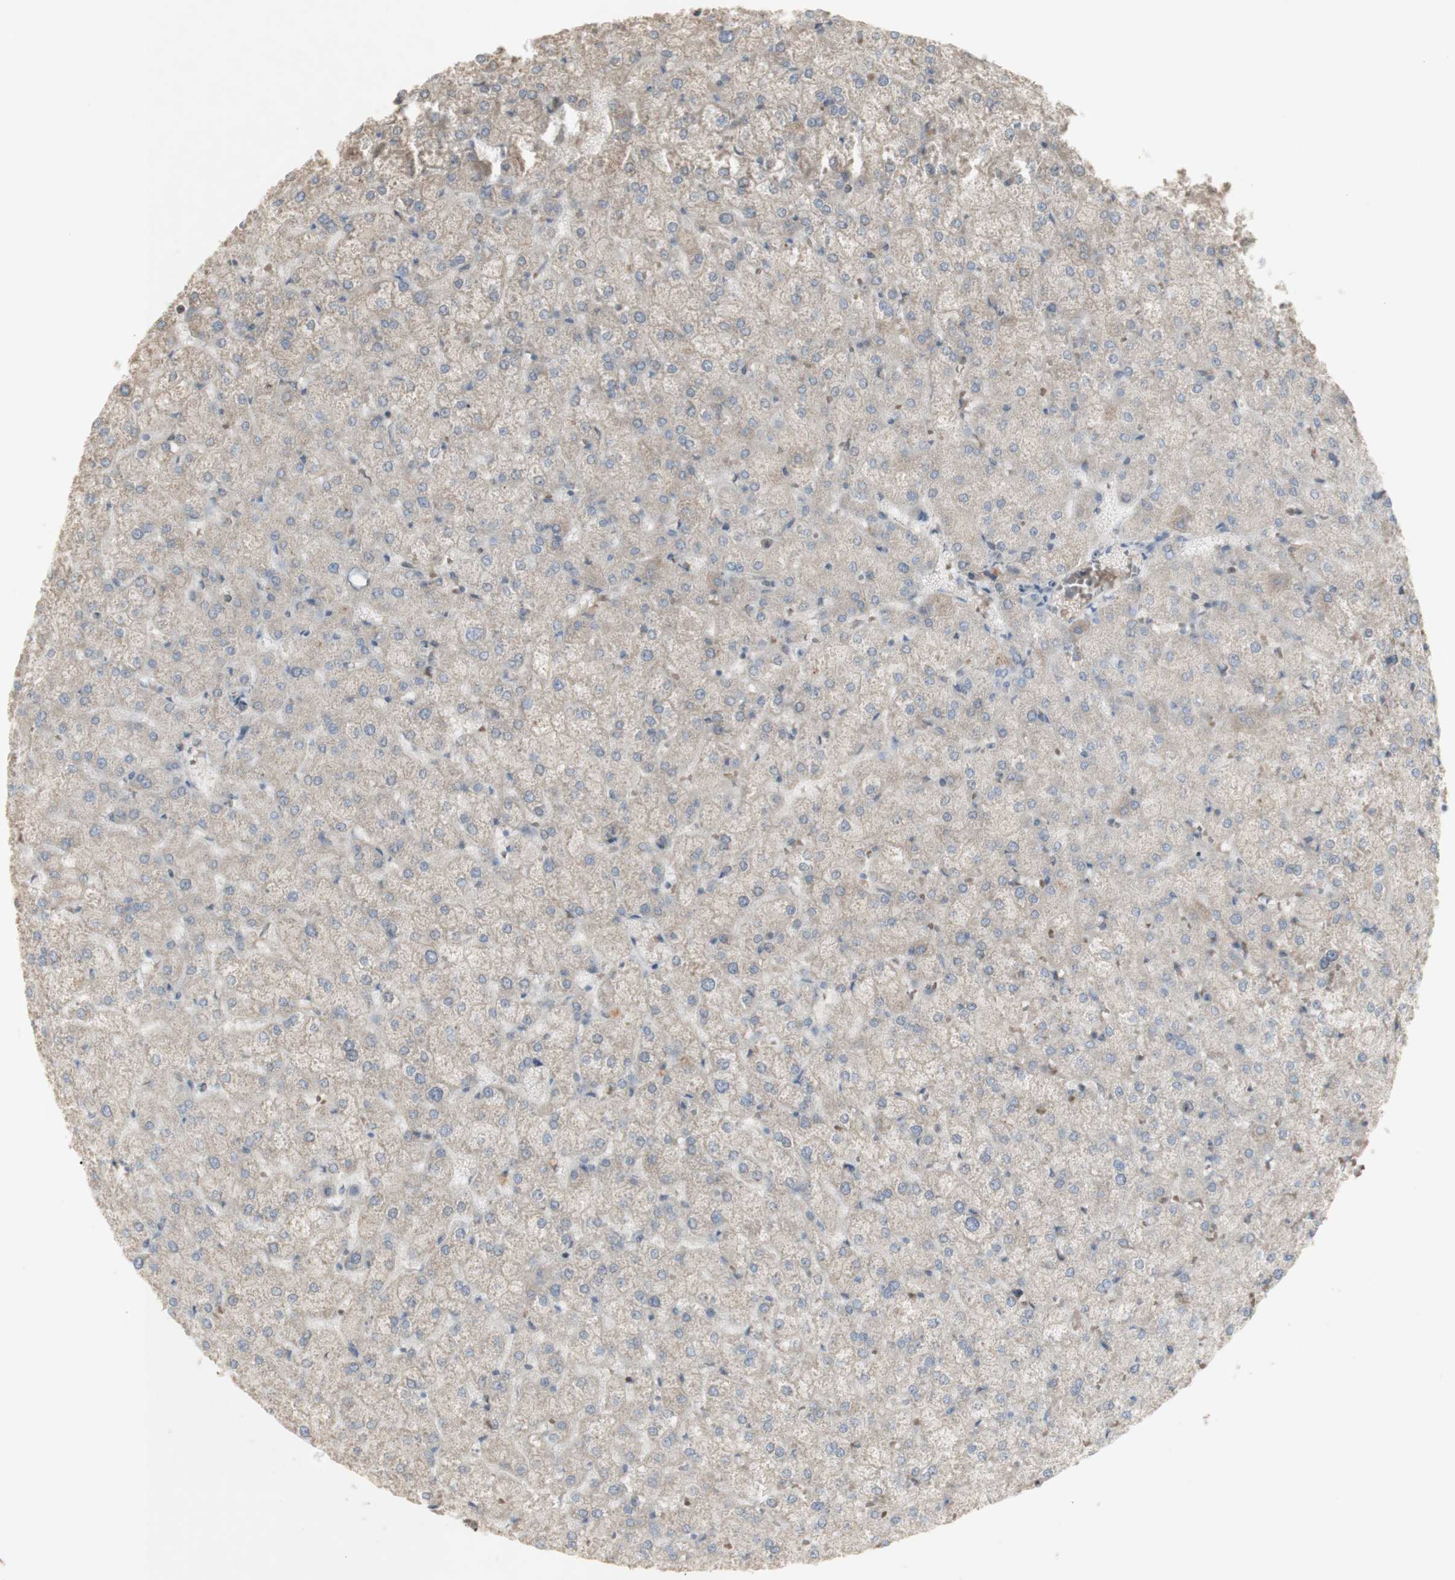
{"staining": {"intensity": "negative", "quantity": "none", "location": "none"}, "tissue": "liver", "cell_type": "Cholangiocytes", "image_type": "normal", "snomed": [{"axis": "morphology", "description": "Normal tissue, NOS"}, {"axis": "topography", "description": "Liver"}], "caption": "This is an immunohistochemistry micrograph of benign liver. There is no staining in cholangiocytes.", "gene": "INS", "patient": {"sex": "female", "age": 32}}